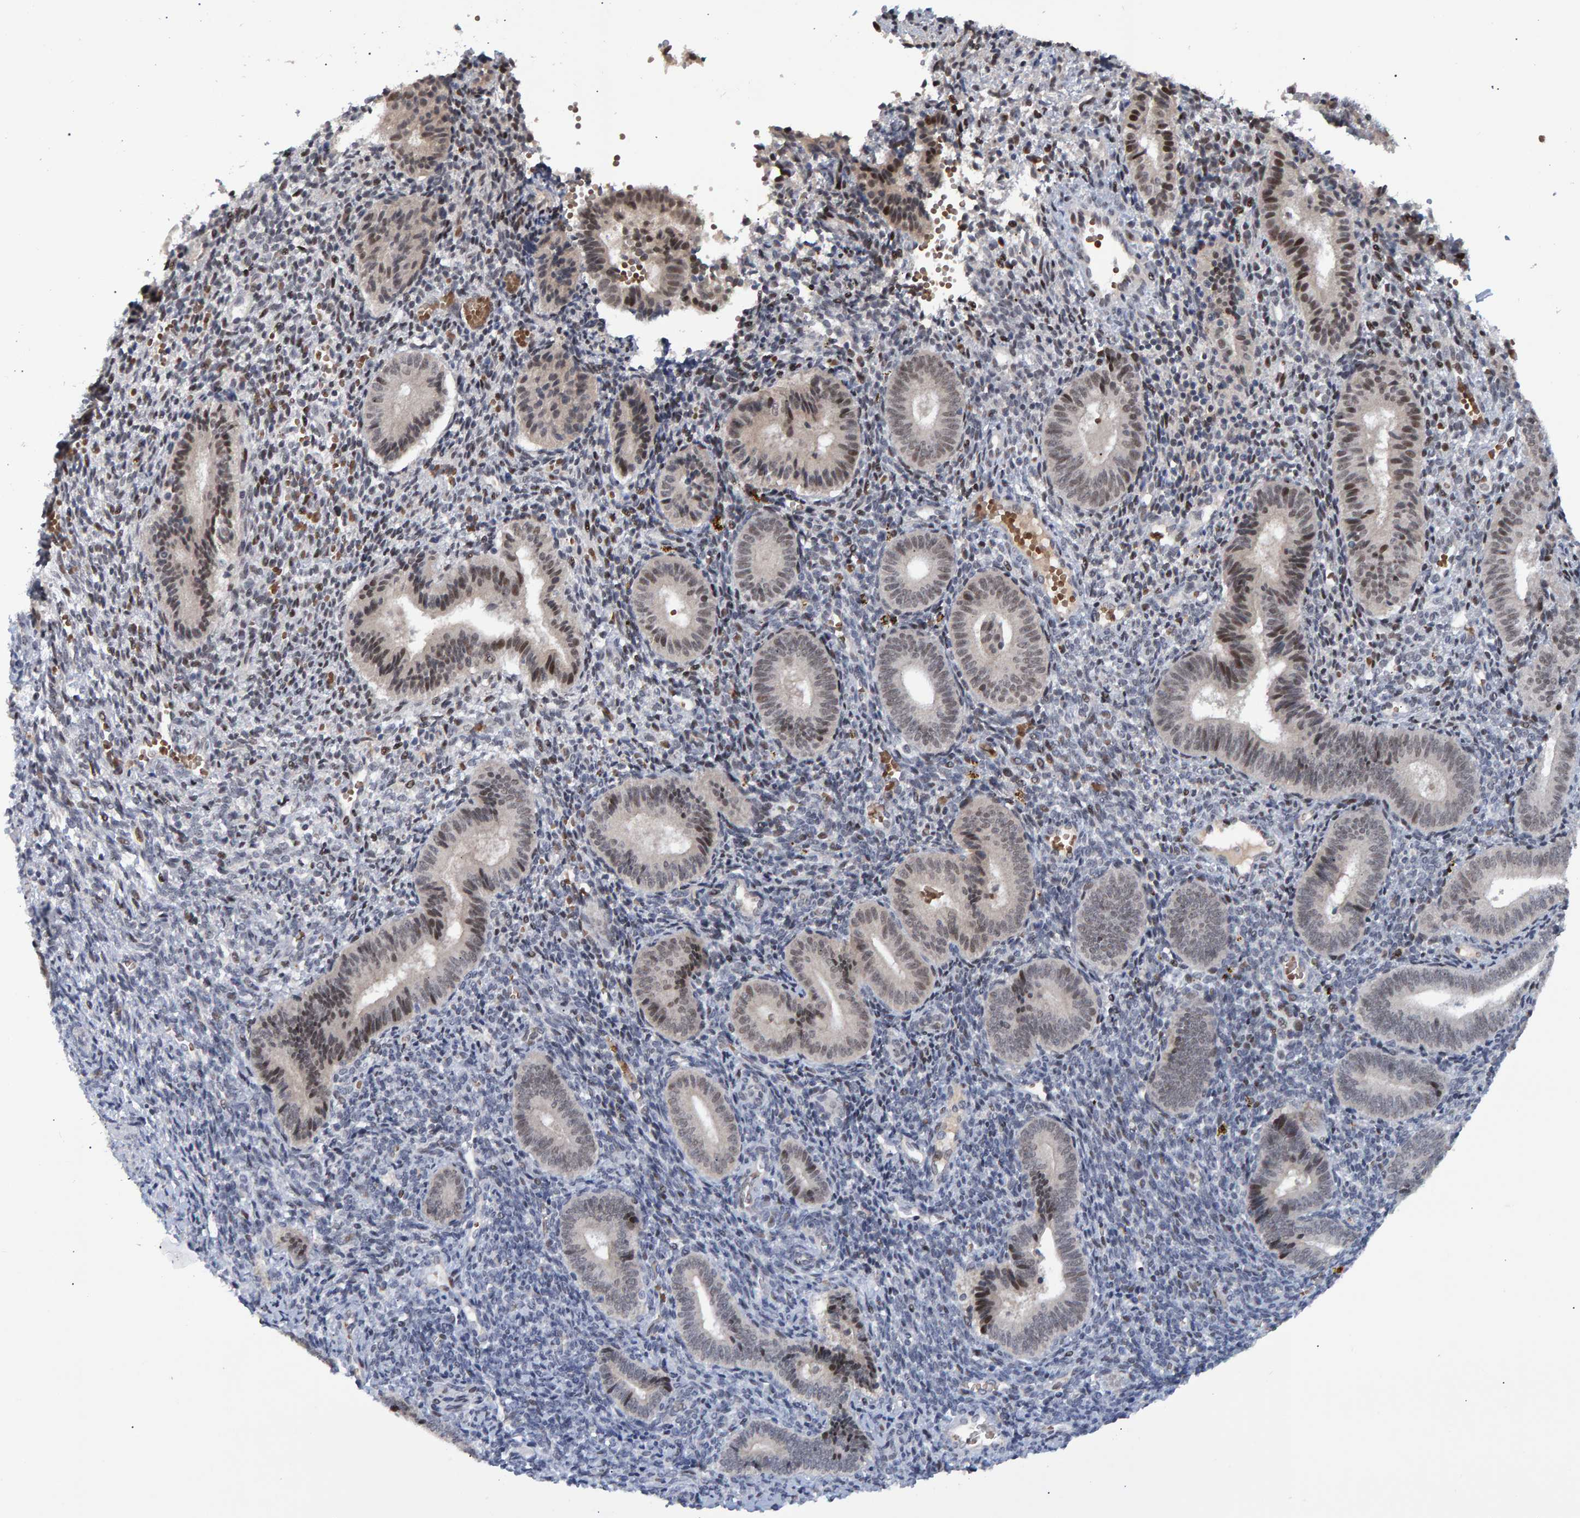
{"staining": {"intensity": "negative", "quantity": "none", "location": "none"}, "tissue": "endometrium", "cell_type": "Cells in endometrial stroma", "image_type": "normal", "snomed": [{"axis": "morphology", "description": "Normal tissue, NOS"}, {"axis": "topography", "description": "Uterus"}, {"axis": "topography", "description": "Endometrium"}], "caption": "Immunohistochemistry (IHC) image of unremarkable endometrium: human endometrium stained with DAB reveals no significant protein staining in cells in endometrial stroma.", "gene": "ESRP1", "patient": {"sex": "female", "age": 33}}